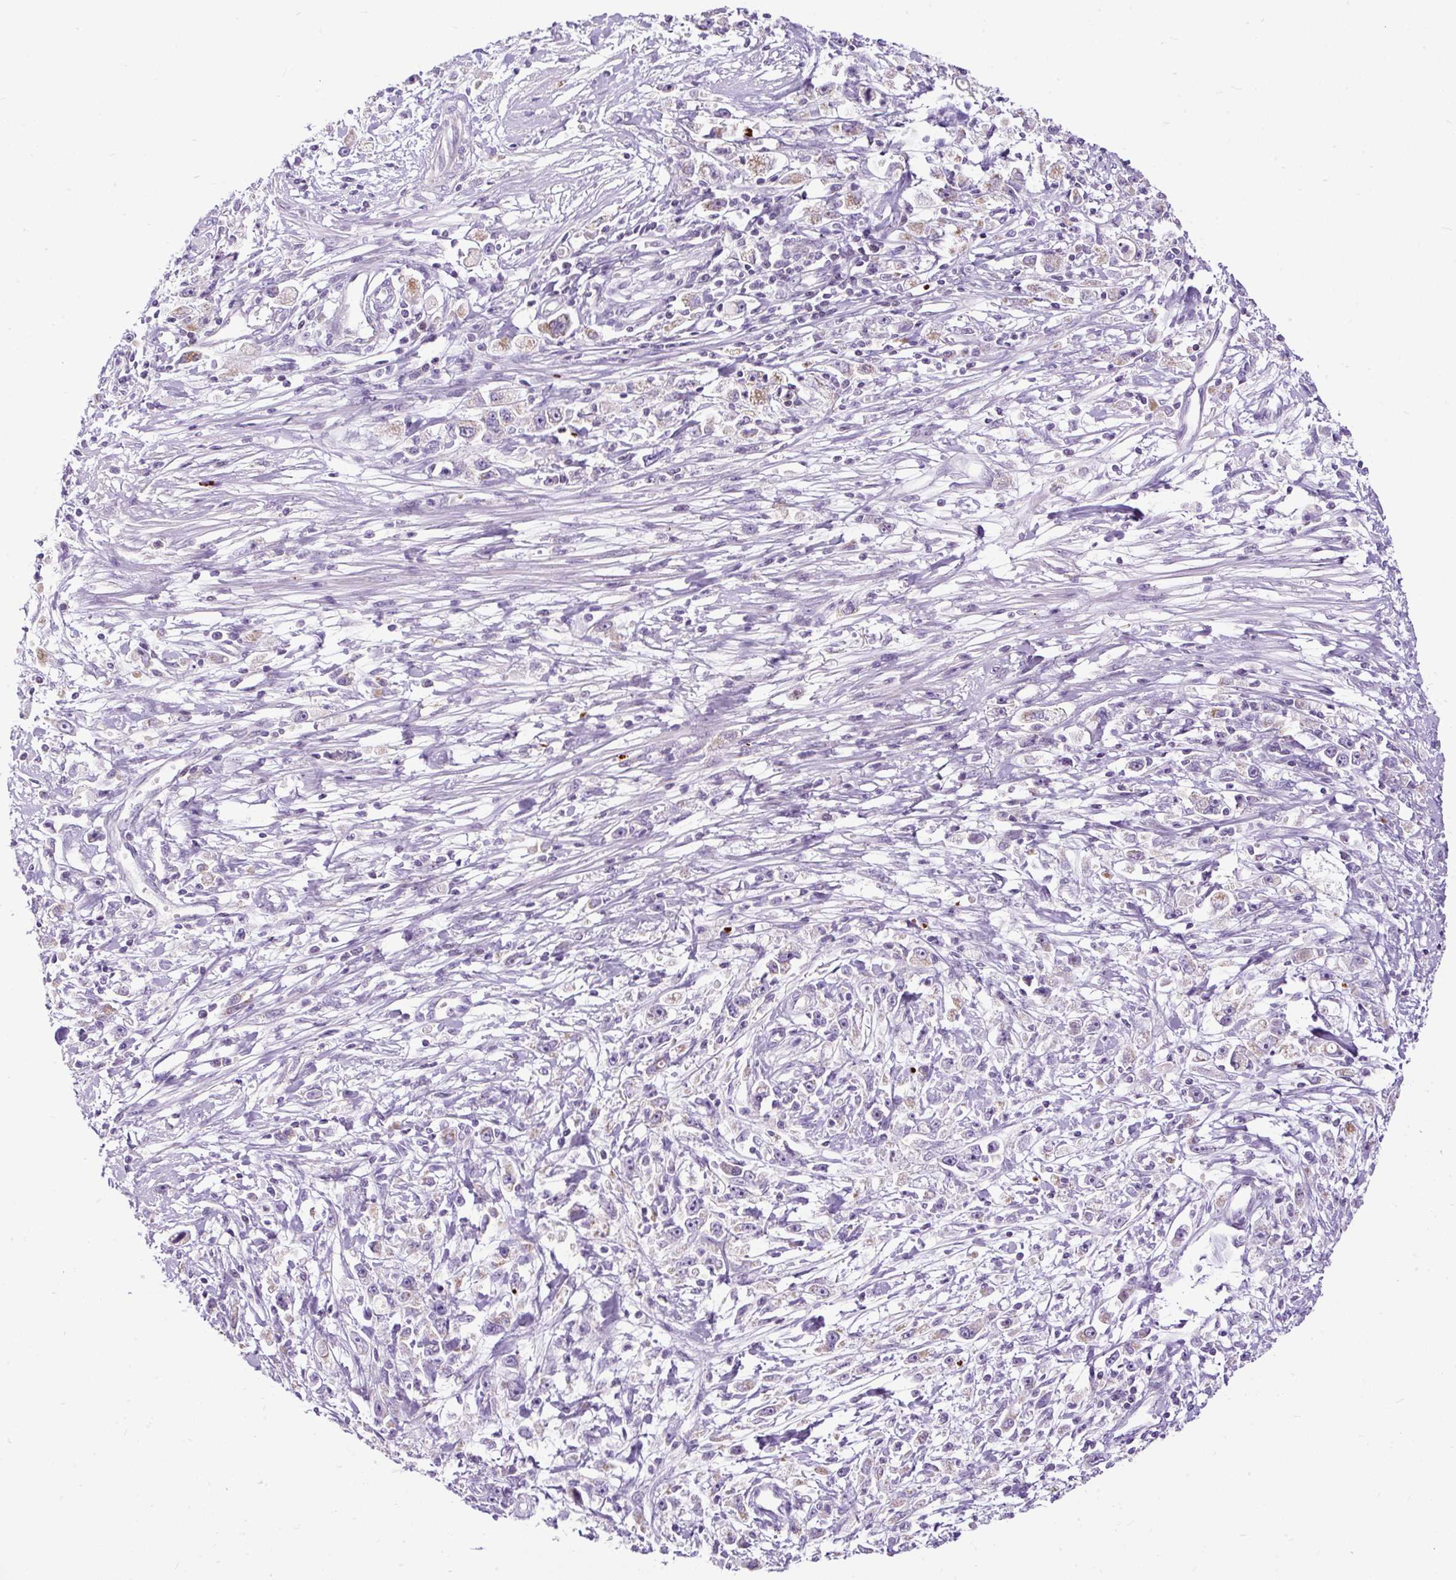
{"staining": {"intensity": "weak", "quantity": "<25%", "location": "cytoplasmic/membranous"}, "tissue": "stomach cancer", "cell_type": "Tumor cells", "image_type": "cancer", "snomed": [{"axis": "morphology", "description": "Adenocarcinoma, NOS"}, {"axis": "topography", "description": "Stomach"}], "caption": "A high-resolution image shows immunohistochemistry staining of stomach cancer, which exhibits no significant staining in tumor cells.", "gene": "FMC1", "patient": {"sex": "female", "age": 59}}